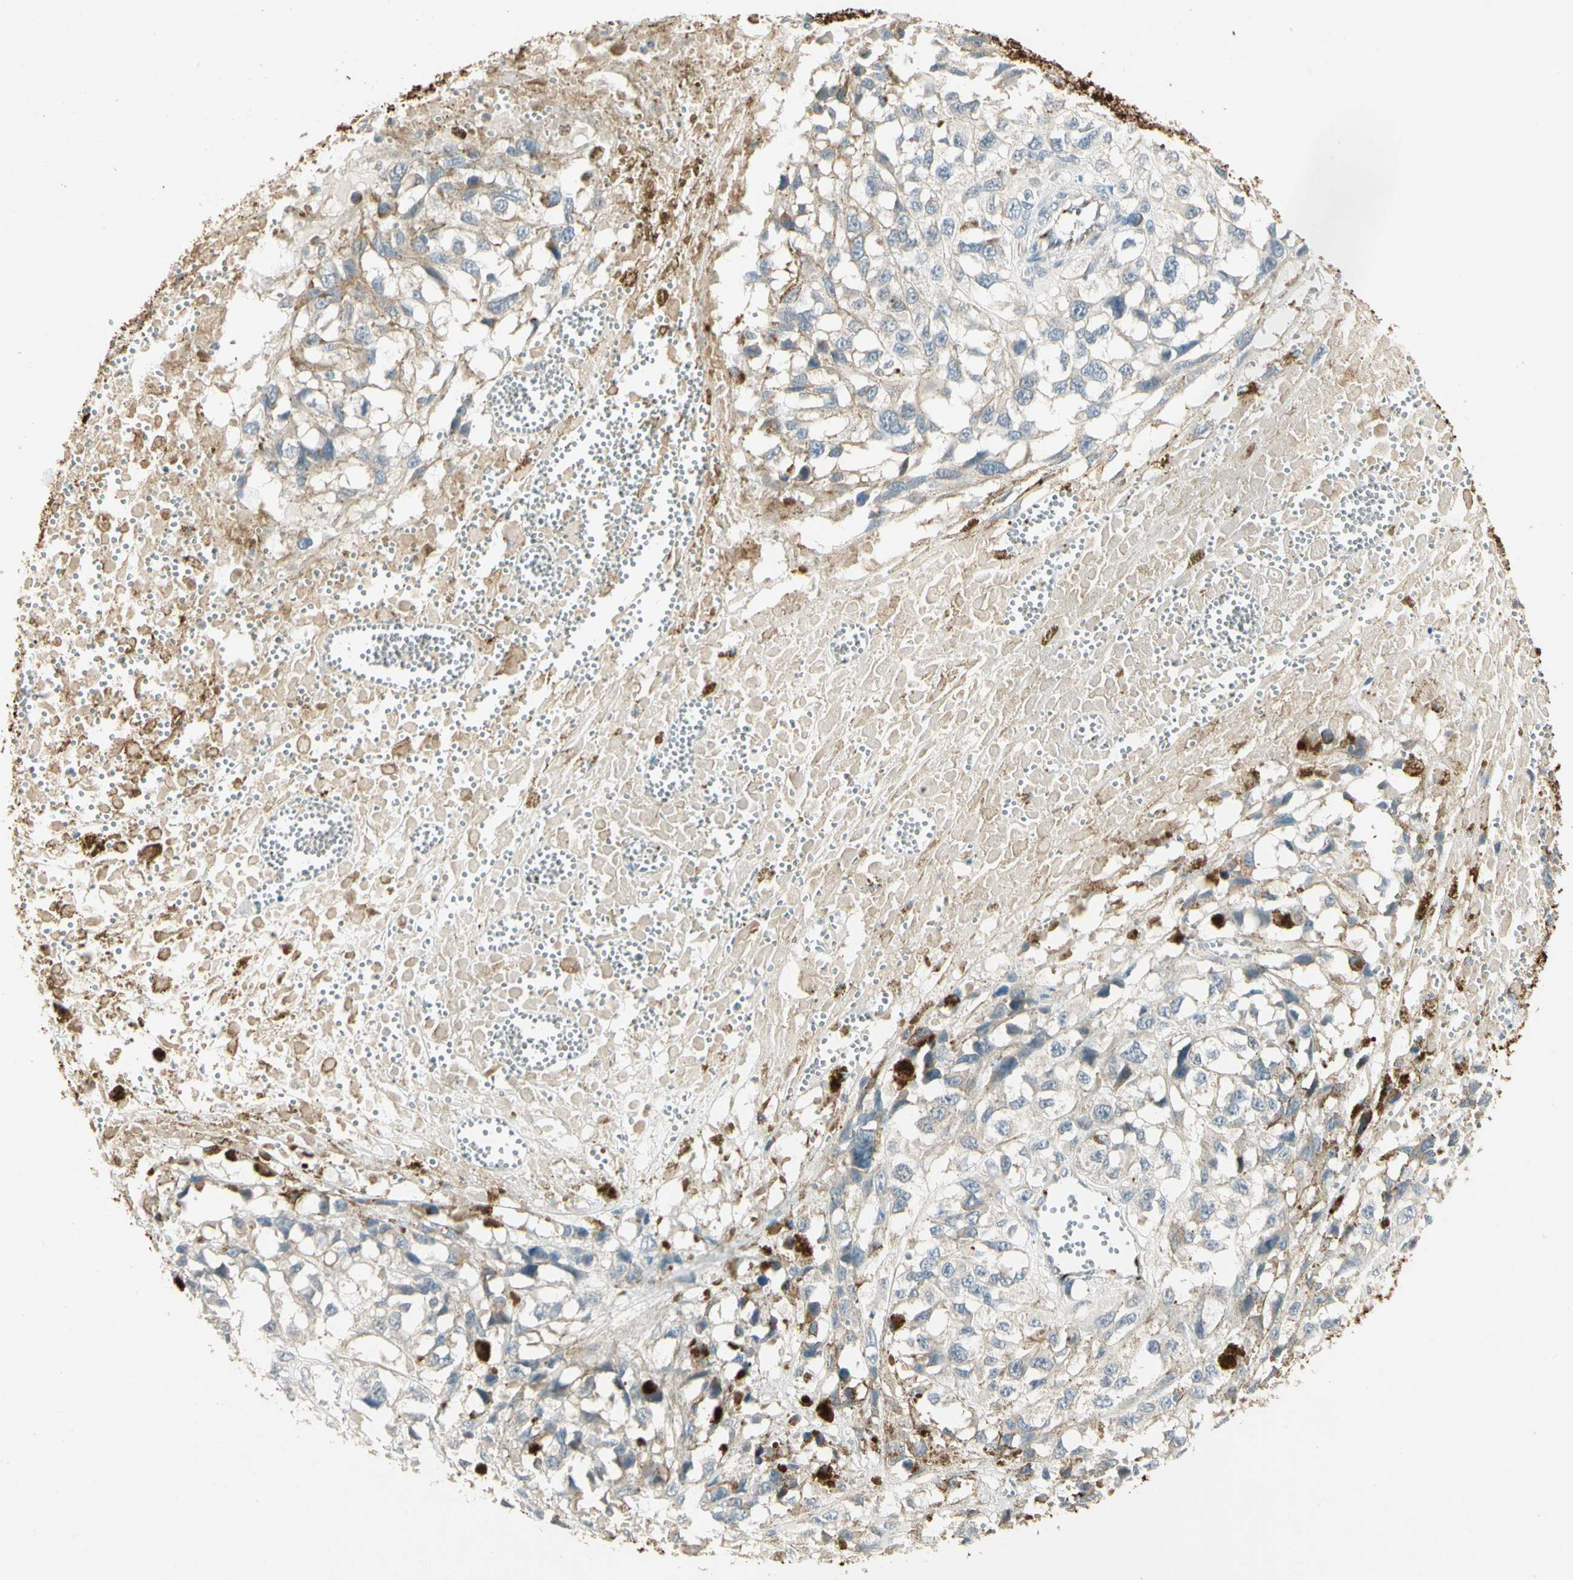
{"staining": {"intensity": "weak", "quantity": "<25%", "location": "cytoplasmic/membranous"}, "tissue": "melanoma", "cell_type": "Tumor cells", "image_type": "cancer", "snomed": [{"axis": "morphology", "description": "Malignant melanoma, Metastatic site"}, {"axis": "topography", "description": "Lymph node"}], "caption": "This micrograph is of melanoma stained with immunohistochemistry to label a protein in brown with the nuclei are counter-stained blue. There is no staining in tumor cells.", "gene": "MANSC1", "patient": {"sex": "male", "age": 59}}